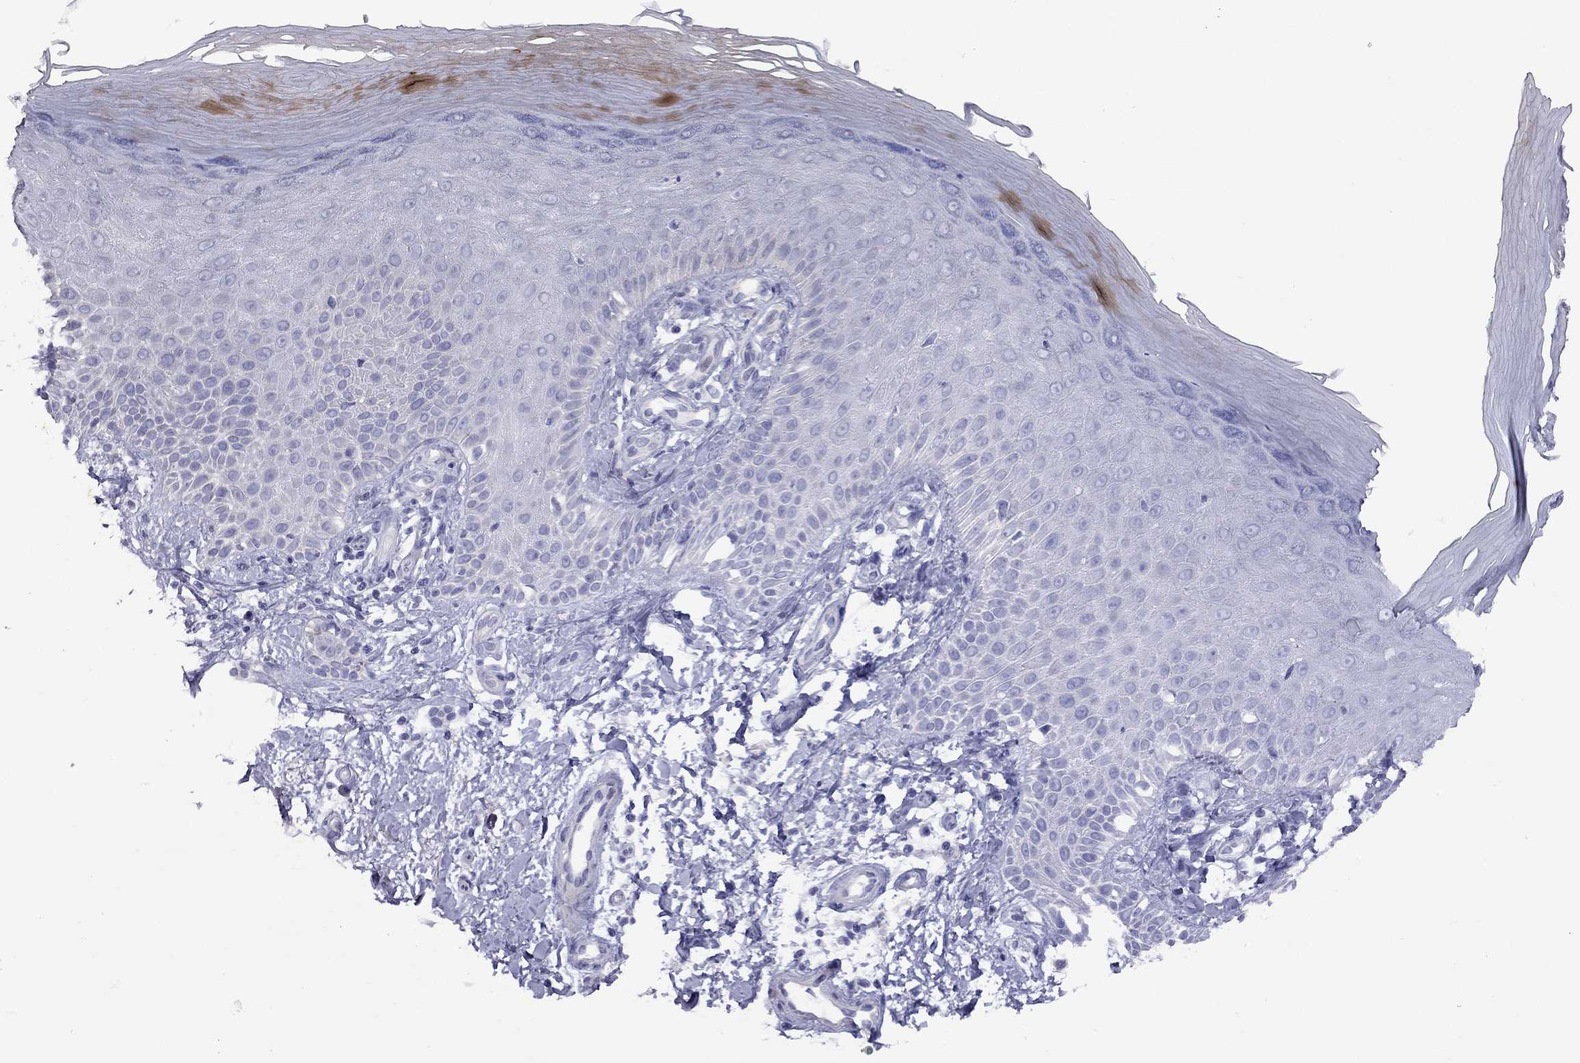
{"staining": {"intensity": "negative", "quantity": "none", "location": "none"}, "tissue": "skin", "cell_type": "Fibroblasts", "image_type": "normal", "snomed": [{"axis": "morphology", "description": "Normal tissue, NOS"}, {"axis": "morphology", "description": "Inflammation, NOS"}, {"axis": "morphology", "description": "Fibrosis, NOS"}, {"axis": "topography", "description": "Skin"}], "caption": "Immunohistochemistry (IHC) of unremarkable skin shows no staining in fibroblasts. (DAB IHC visualized using brightfield microscopy, high magnification).", "gene": "GNAT3", "patient": {"sex": "male", "age": 71}}